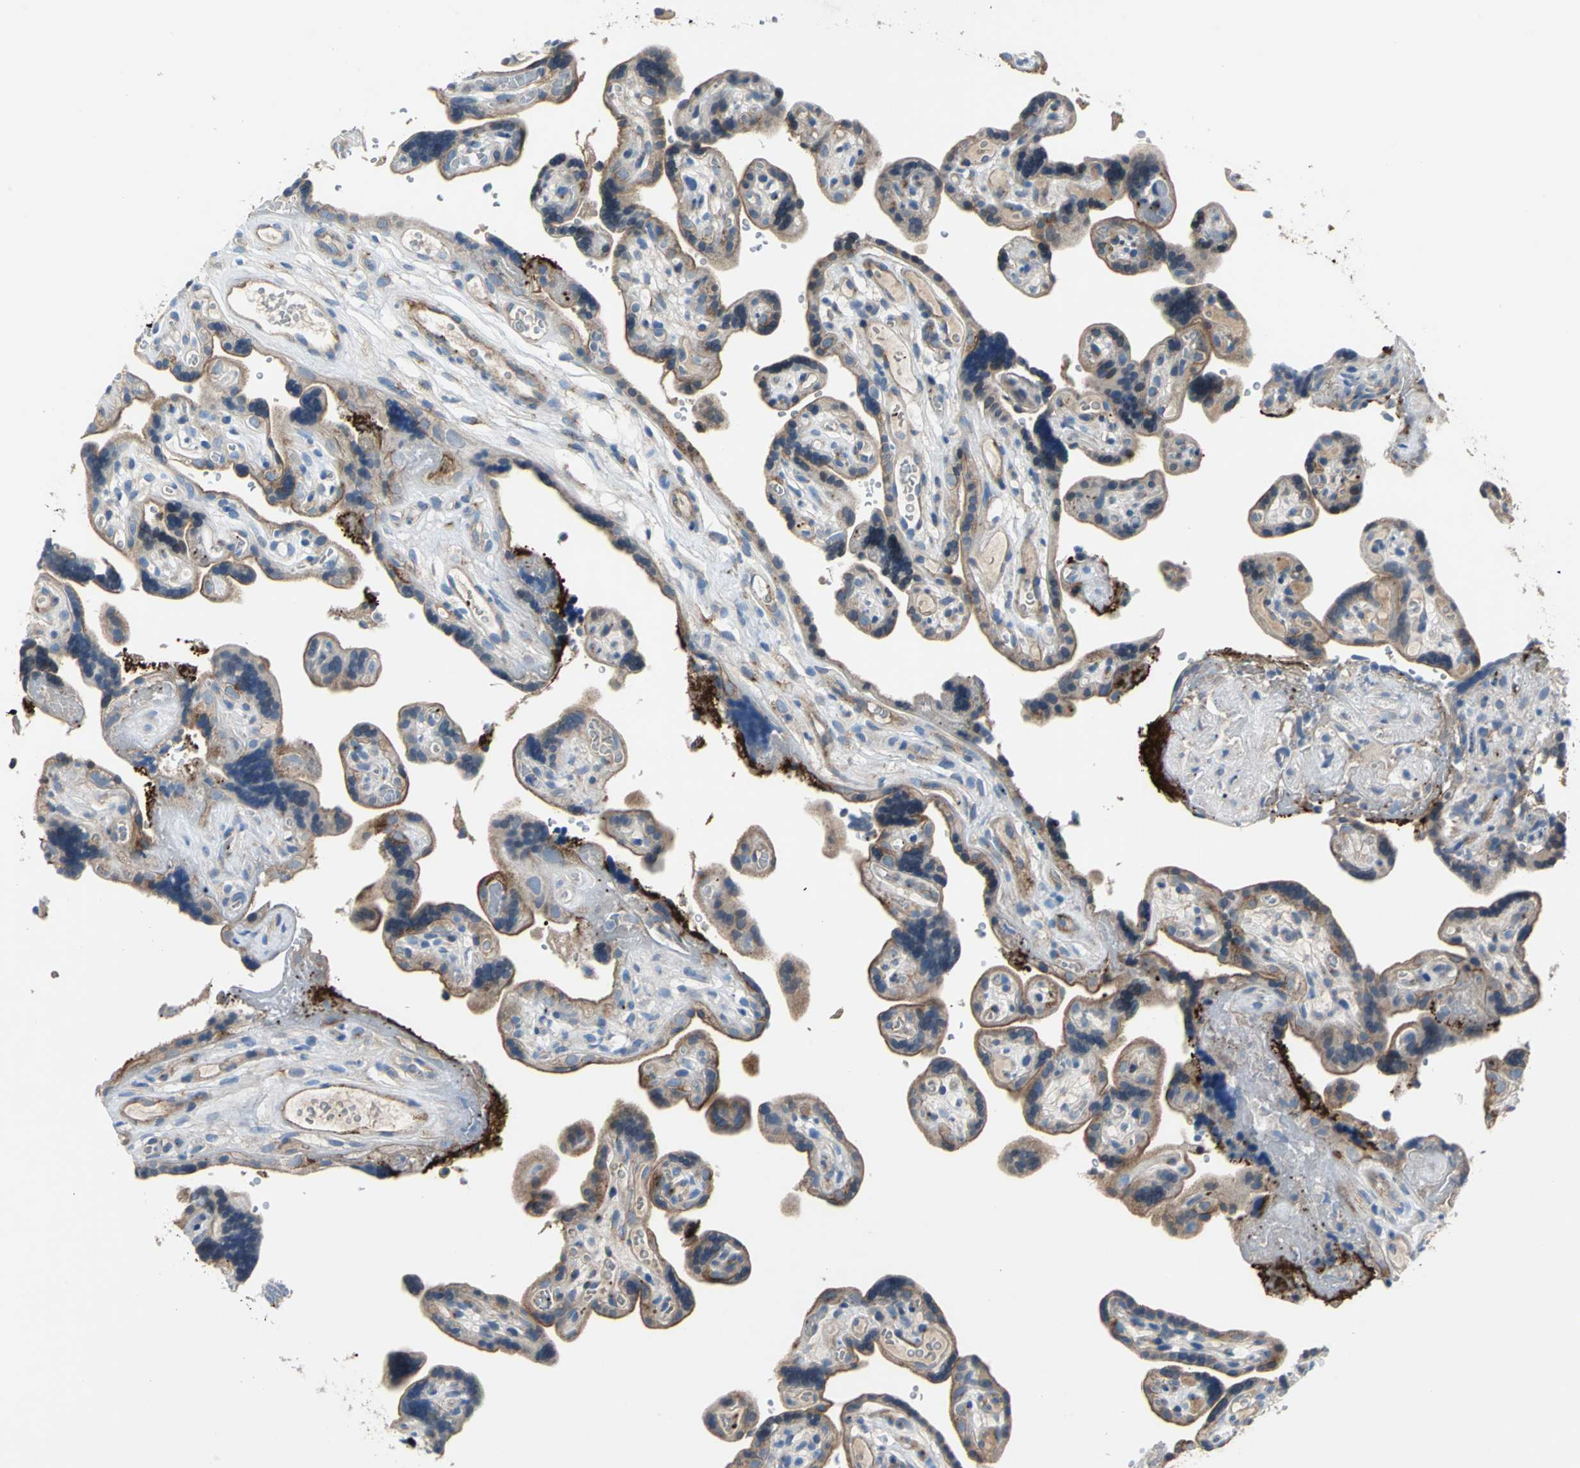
{"staining": {"intensity": "moderate", "quantity": "25%-75%", "location": "cytoplasmic/membranous"}, "tissue": "placenta", "cell_type": "Trophoblastic cells", "image_type": "normal", "snomed": [{"axis": "morphology", "description": "Normal tissue, NOS"}, {"axis": "topography", "description": "Placenta"}], "caption": "About 25%-75% of trophoblastic cells in unremarkable human placenta exhibit moderate cytoplasmic/membranous protein expression as visualized by brown immunohistochemical staining.", "gene": "SELP", "patient": {"sex": "female", "age": 30}}